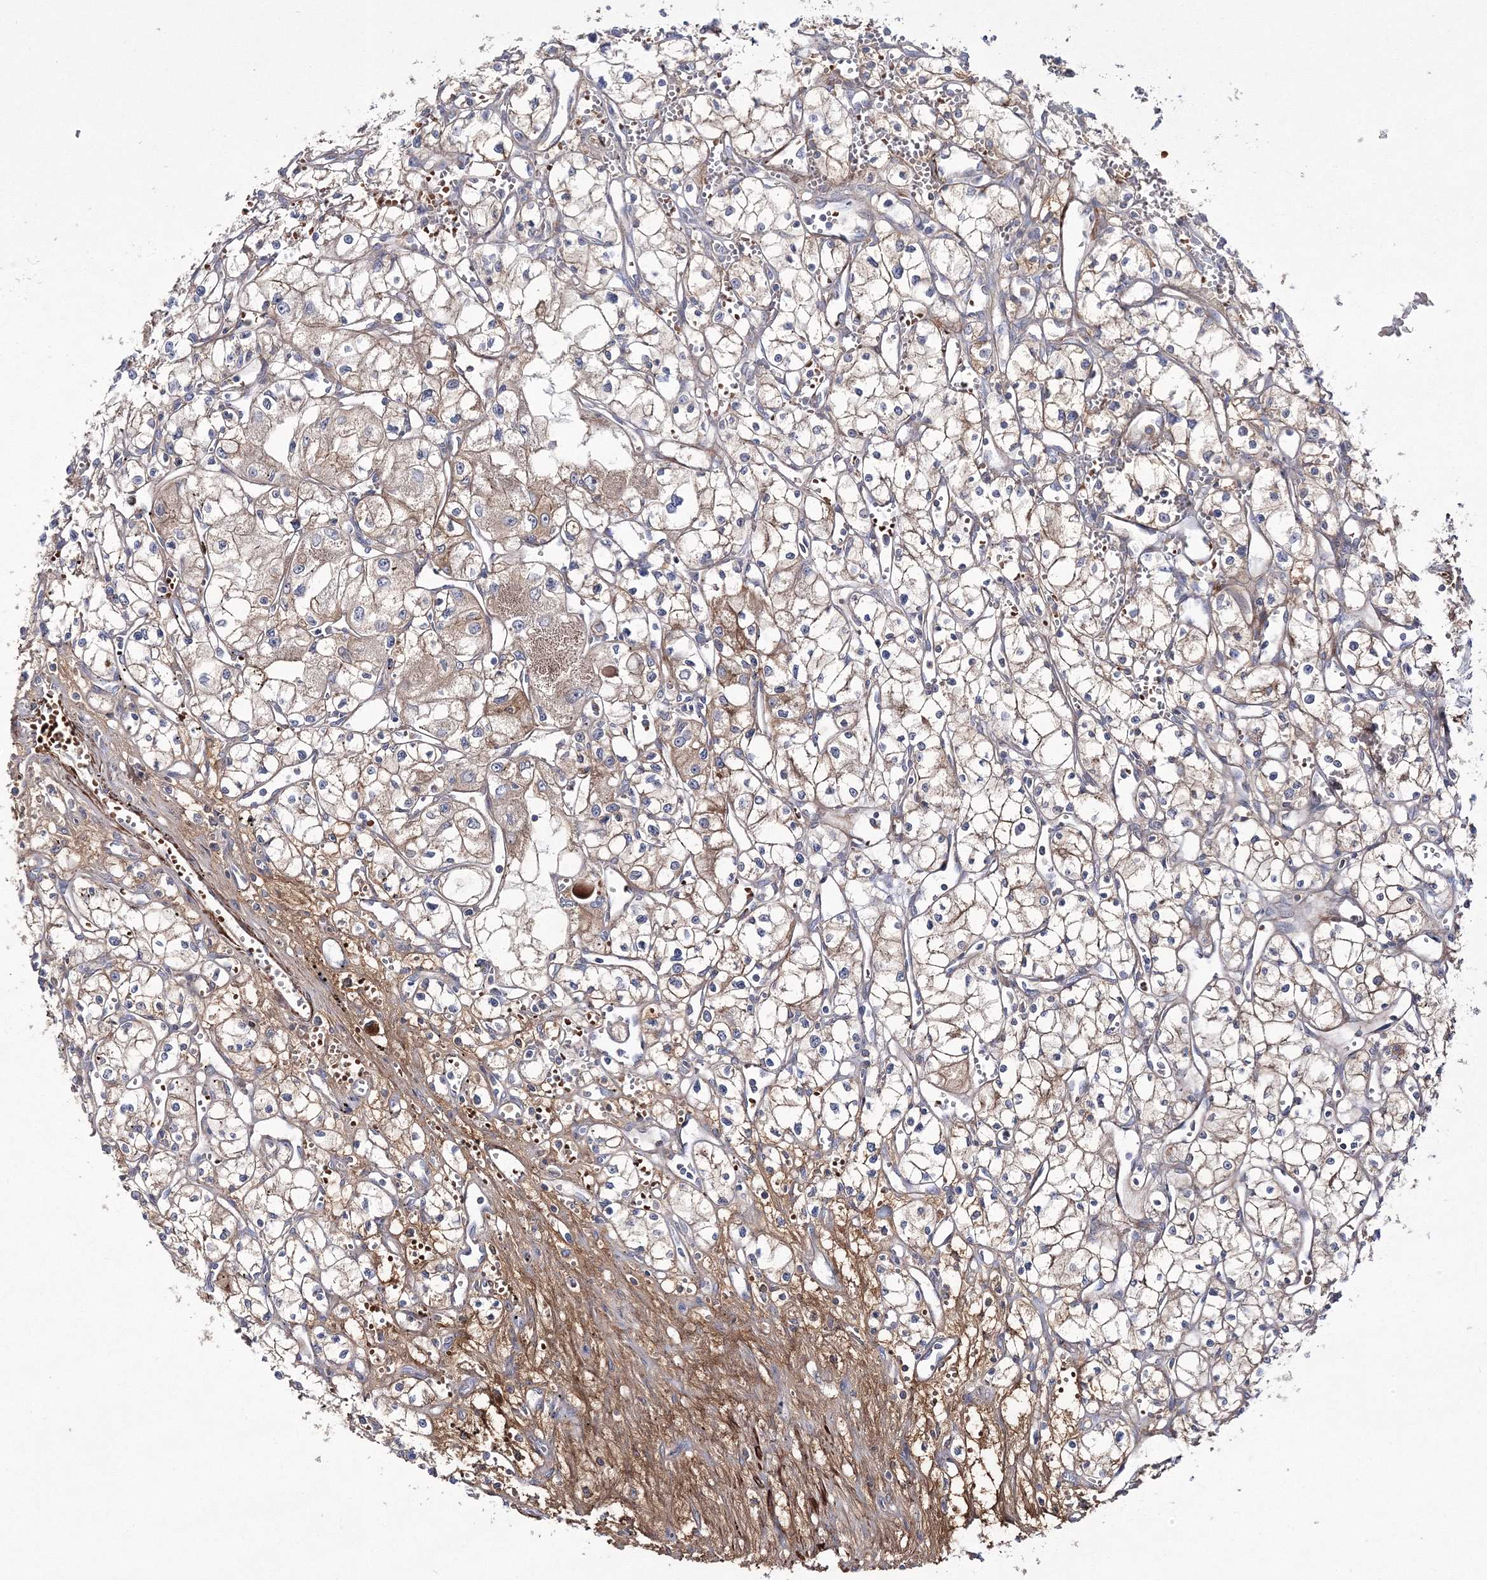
{"staining": {"intensity": "weak", "quantity": "<25%", "location": "cytoplasmic/membranous"}, "tissue": "renal cancer", "cell_type": "Tumor cells", "image_type": "cancer", "snomed": [{"axis": "morphology", "description": "Adenocarcinoma, NOS"}, {"axis": "topography", "description": "Kidney"}], "caption": "Tumor cells show no significant protein positivity in renal cancer (adenocarcinoma).", "gene": "ZSWIM6", "patient": {"sex": "male", "age": 59}}